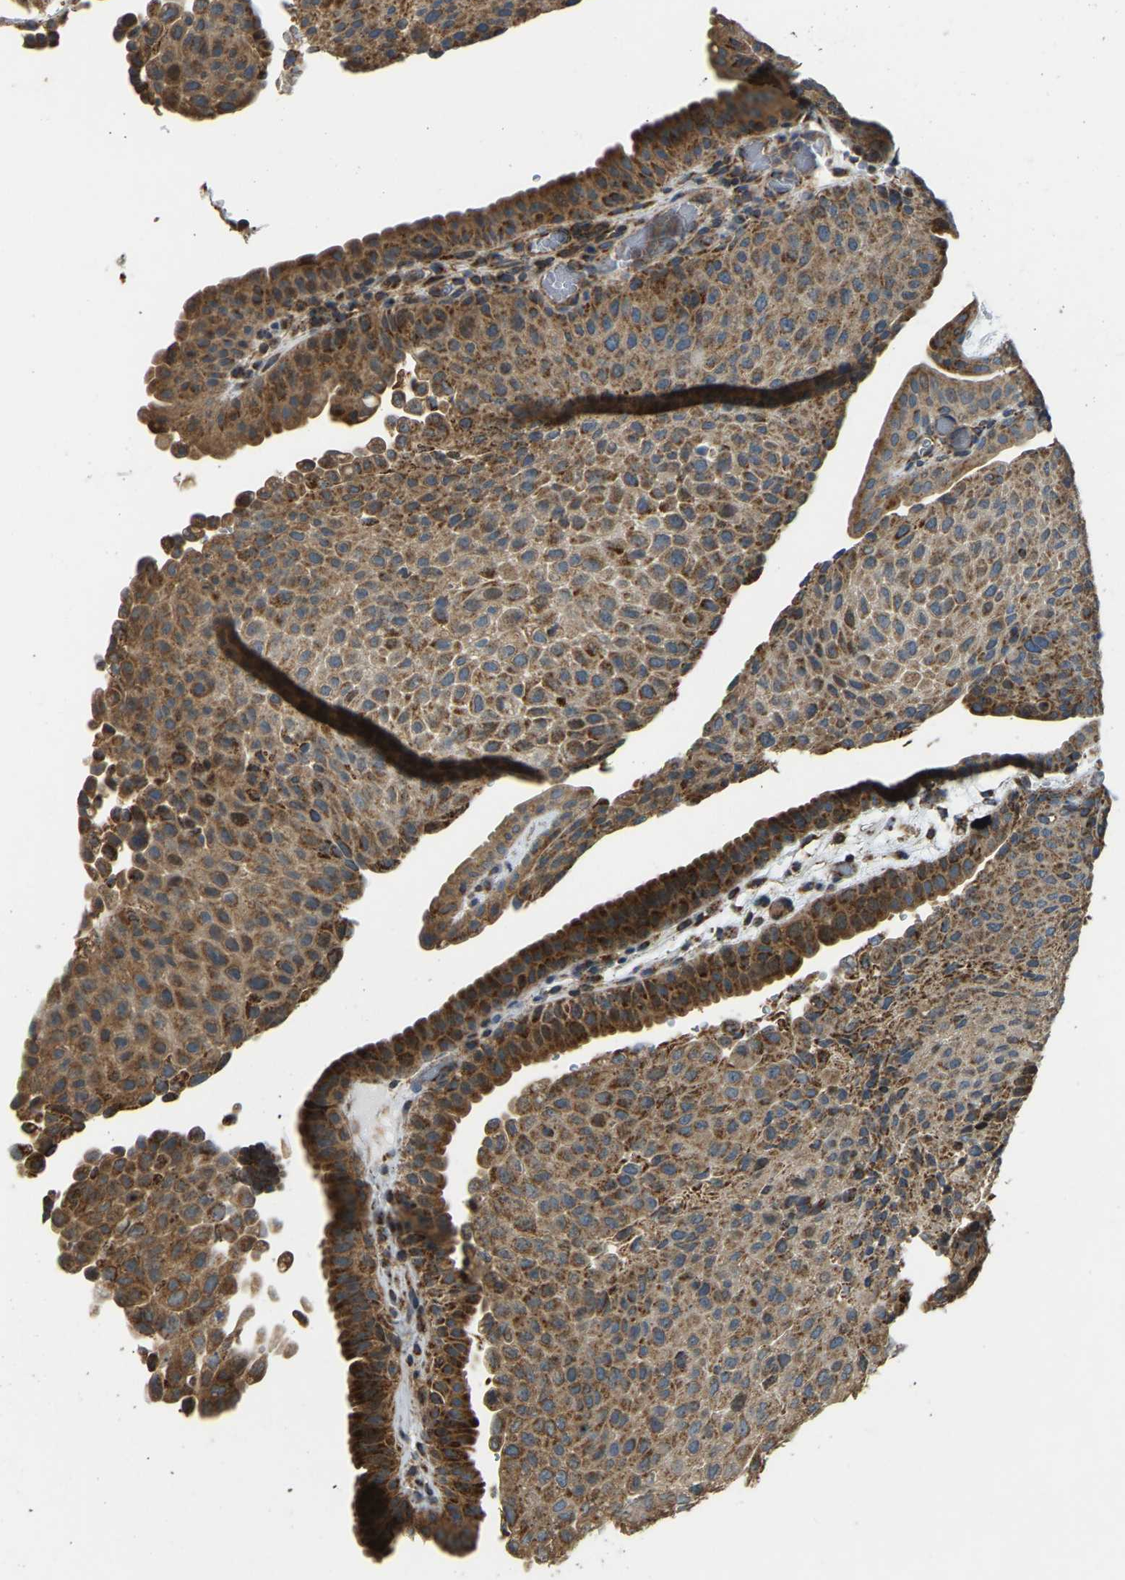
{"staining": {"intensity": "moderate", "quantity": ">75%", "location": "cytoplasmic/membranous"}, "tissue": "urothelial cancer", "cell_type": "Tumor cells", "image_type": "cancer", "snomed": [{"axis": "morphology", "description": "Urothelial carcinoma, Low grade"}, {"axis": "morphology", "description": "Urothelial carcinoma, High grade"}, {"axis": "topography", "description": "Urinary bladder"}], "caption": "Immunohistochemical staining of urothelial carcinoma (low-grade) exhibits medium levels of moderate cytoplasmic/membranous protein expression in about >75% of tumor cells.", "gene": "PSMD7", "patient": {"sex": "male", "age": 35}}